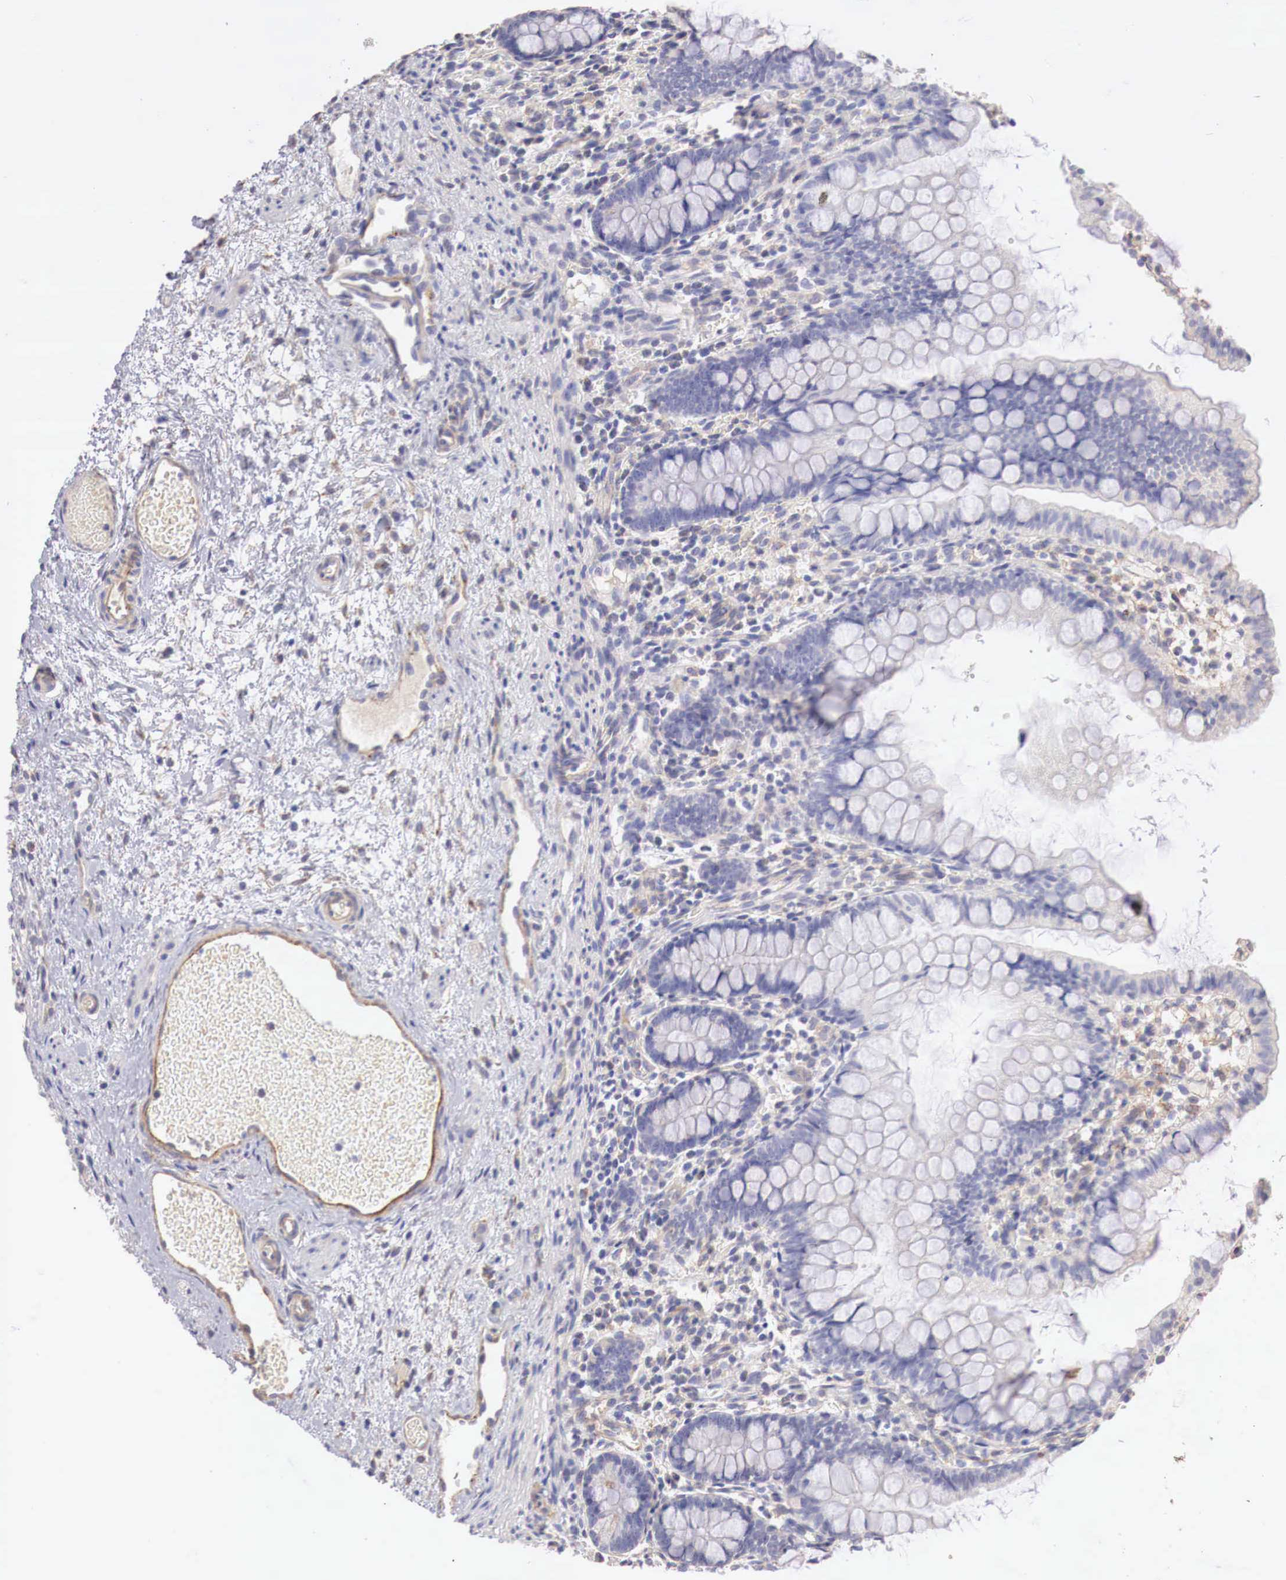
{"staining": {"intensity": "negative", "quantity": "none", "location": "none"}, "tissue": "small intestine", "cell_type": "Glandular cells", "image_type": "normal", "snomed": [{"axis": "morphology", "description": "Normal tissue, NOS"}, {"axis": "topography", "description": "Small intestine"}], "caption": "DAB (3,3'-diaminobenzidine) immunohistochemical staining of normal human small intestine demonstrates no significant expression in glandular cells.", "gene": "KLHDC7B", "patient": {"sex": "male", "age": 1}}